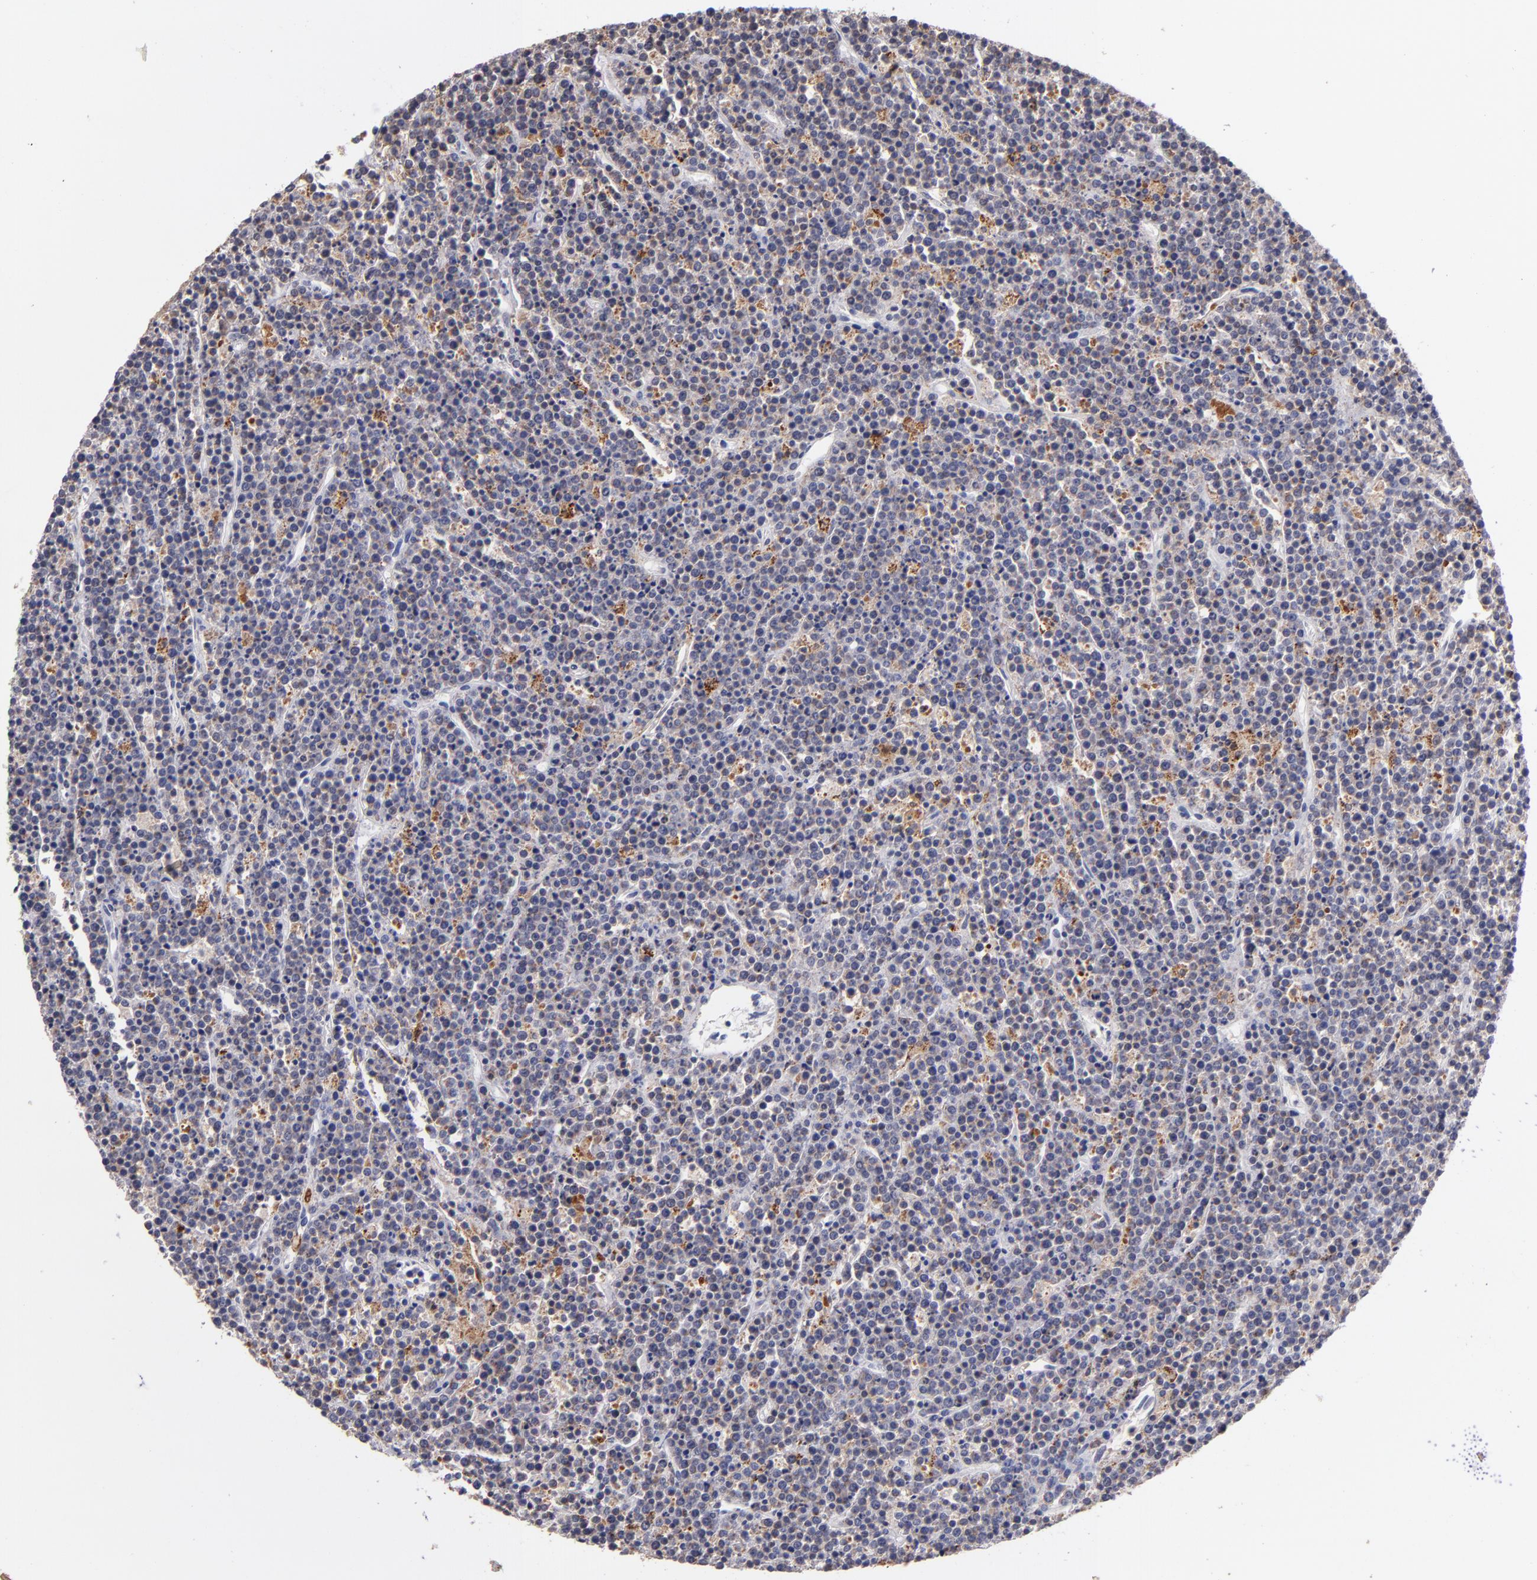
{"staining": {"intensity": "moderate", "quantity": ">75%", "location": "cytoplasmic/membranous"}, "tissue": "lymphoma", "cell_type": "Tumor cells", "image_type": "cancer", "snomed": [{"axis": "morphology", "description": "Malignant lymphoma, non-Hodgkin's type, High grade"}, {"axis": "topography", "description": "Ovary"}], "caption": "Human lymphoma stained with a protein marker shows moderate staining in tumor cells.", "gene": "PRKCD", "patient": {"sex": "female", "age": 56}}